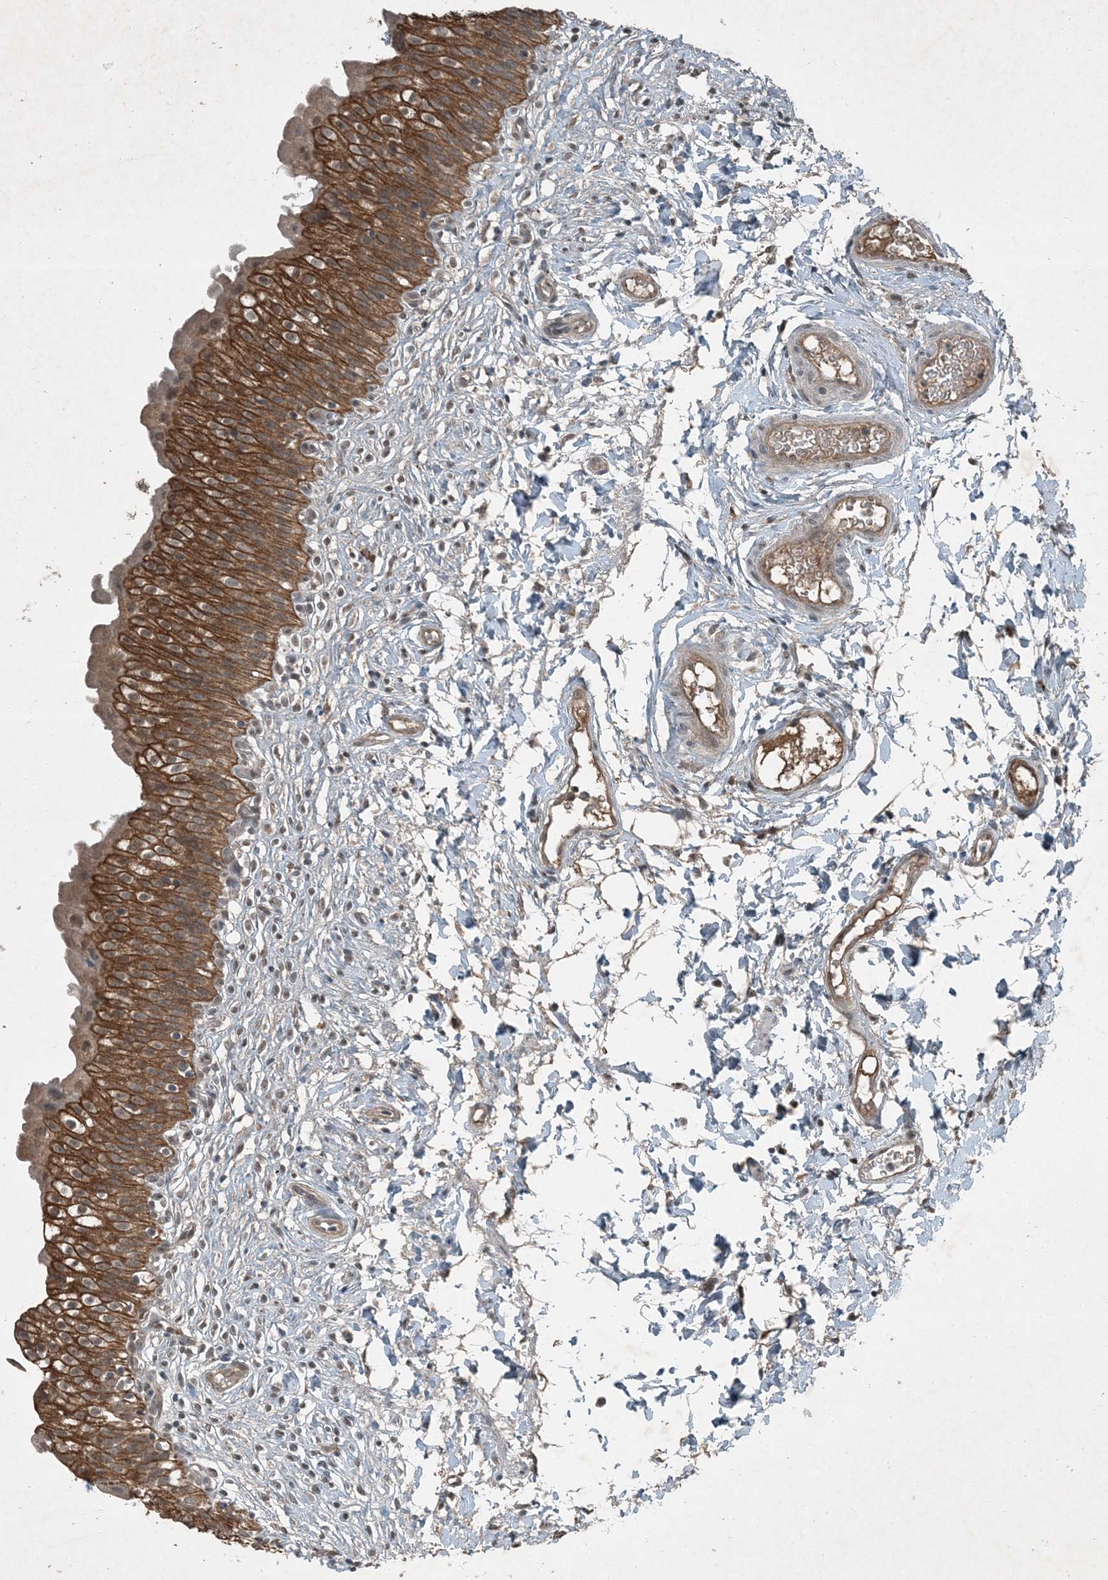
{"staining": {"intensity": "moderate", "quantity": ">75%", "location": "cytoplasmic/membranous"}, "tissue": "urinary bladder", "cell_type": "Urothelial cells", "image_type": "normal", "snomed": [{"axis": "morphology", "description": "Normal tissue, NOS"}, {"axis": "topography", "description": "Urinary bladder"}], "caption": "DAB immunohistochemical staining of unremarkable urinary bladder demonstrates moderate cytoplasmic/membranous protein staining in approximately >75% of urothelial cells.", "gene": "MDN1", "patient": {"sex": "male", "age": 55}}